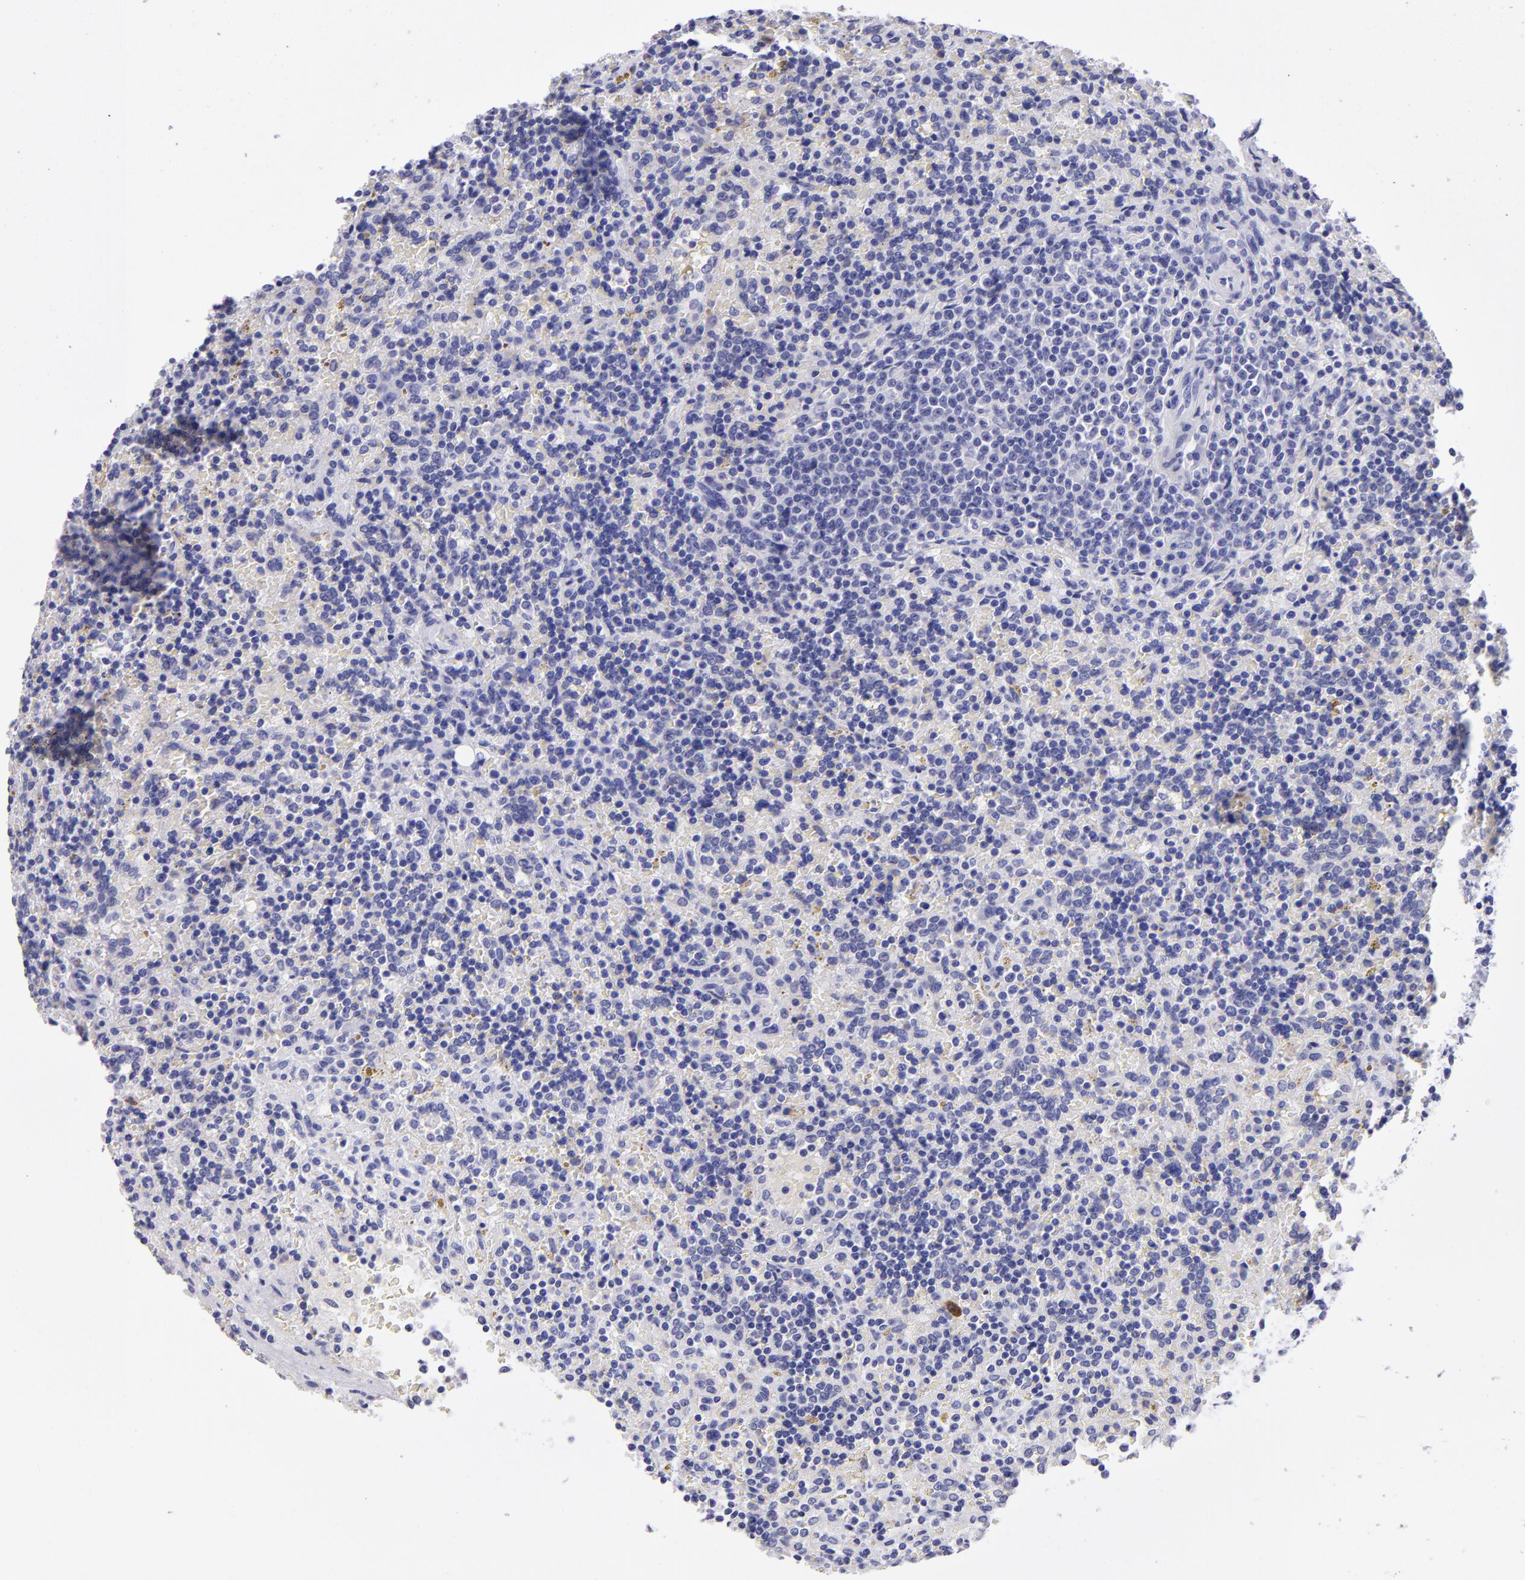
{"staining": {"intensity": "negative", "quantity": "none", "location": "none"}, "tissue": "lymphoma", "cell_type": "Tumor cells", "image_type": "cancer", "snomed": [{"axis": "morphology", "description": "Malignant lymphoma, non-Hodgkin's type, Low grade"}, {"axis": "topography", "description": "Spleen"}], "caption": "Malignant lymphoma, non-Hodgkin's type (low-grade) stained for a protein using IHC demonstrates no expression tumor cells.", "gene": "TYRP1", "patient": {"sex": "male", "age": 67}}